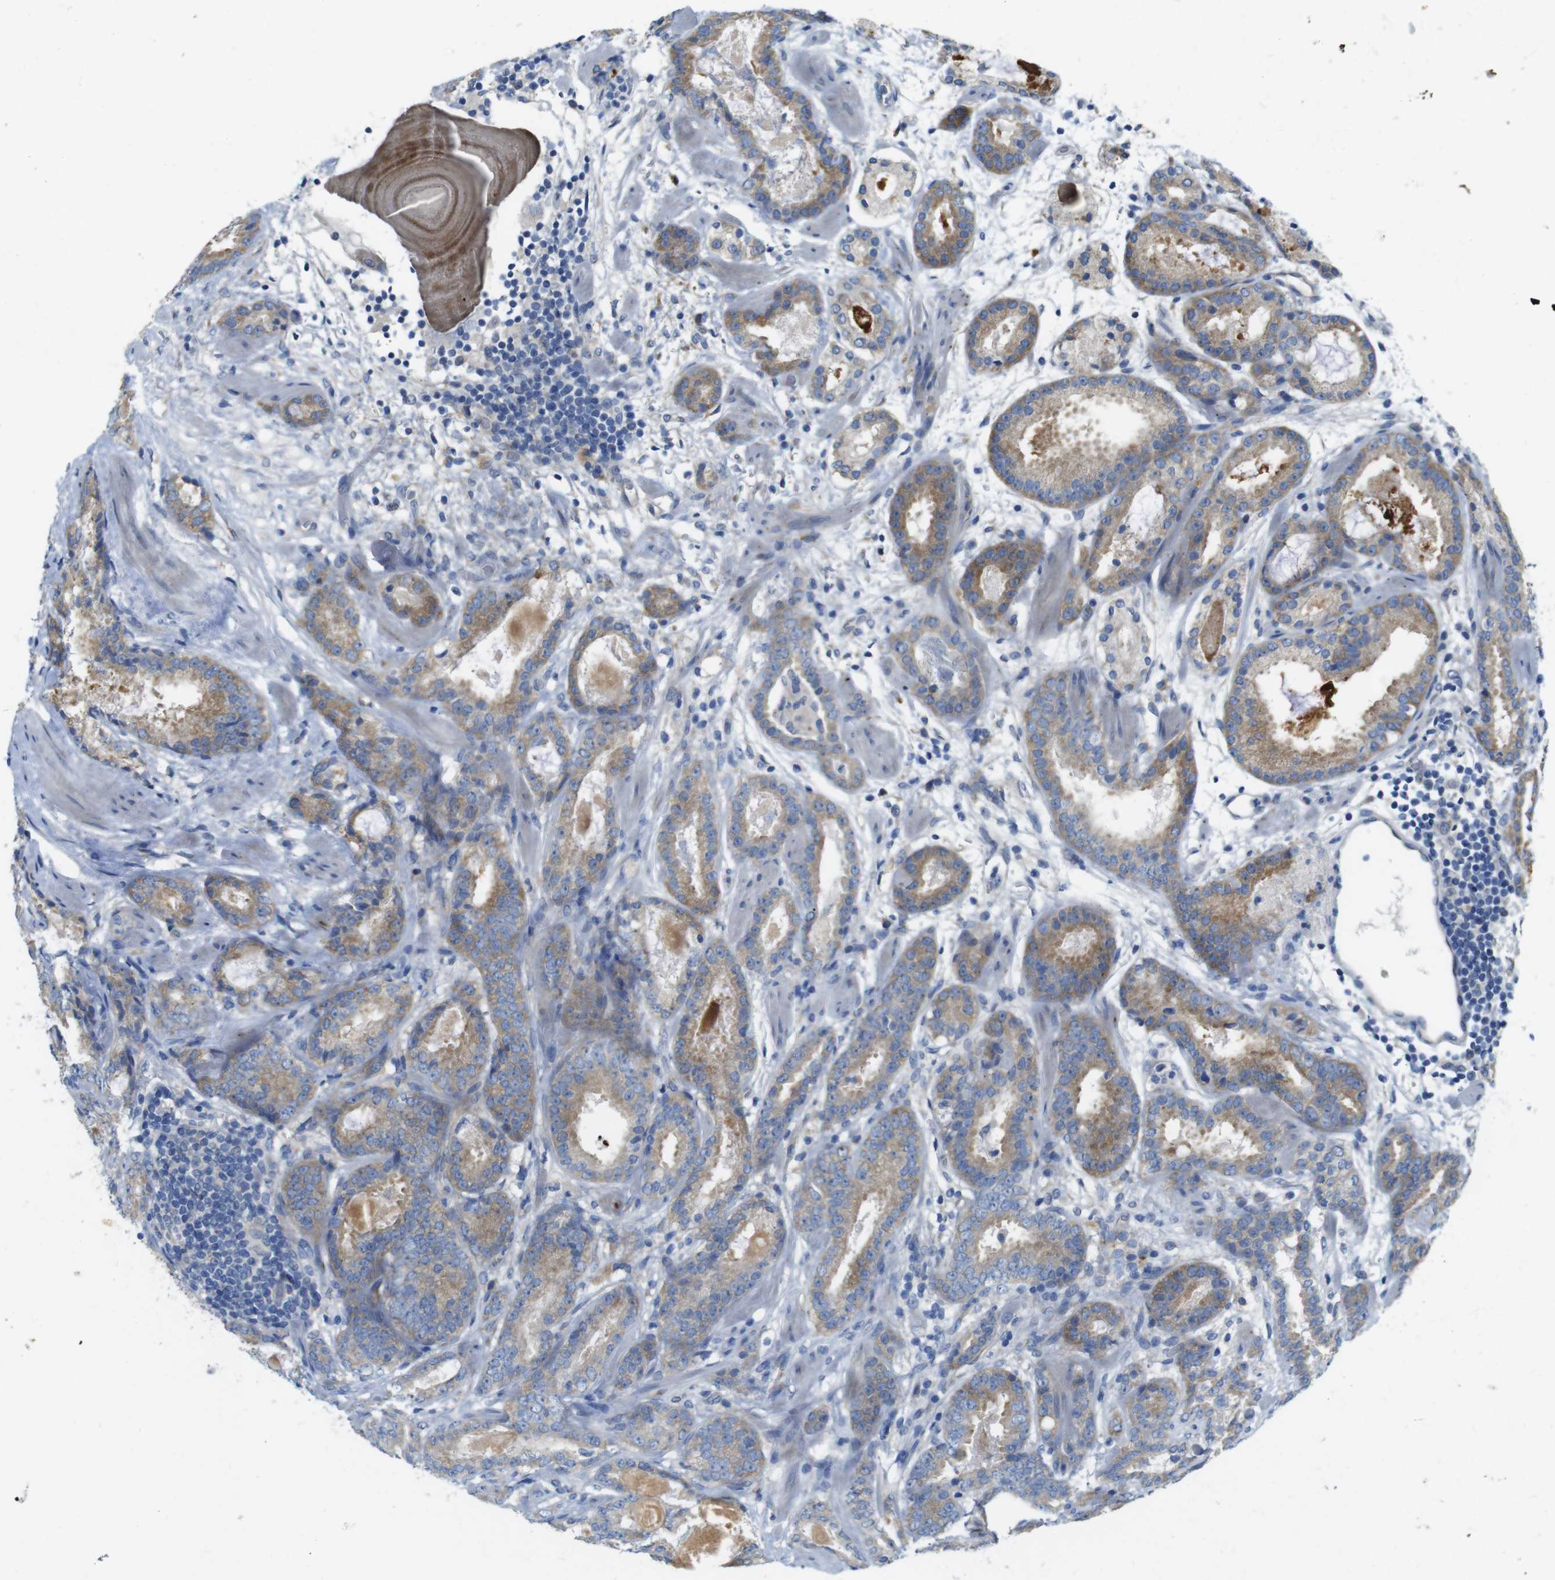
{"staining": {"intensity": "weak", "quantity": ">75%", "location": "cytoplasmic/membranous"}, "tissue": "prostate cancer", "cell_type": "Tumor cells", "image_type": "cancer", "snomed": [{"axis": "morphology", "description": "Adenocarcinoma, Low grade"}, {"axis": "topography", "description": "Prostate"}], "caption": "IHC of human prostate adenocarcinoma (low-grade) shows low levels of weak cytoplasmic/membranous positivity in approximately >75% of tumor cells. (IHC, brightfield microscopy, high magnification).", "gene": "TMEM234", "patient": {"sex": "male", "age": 69}}